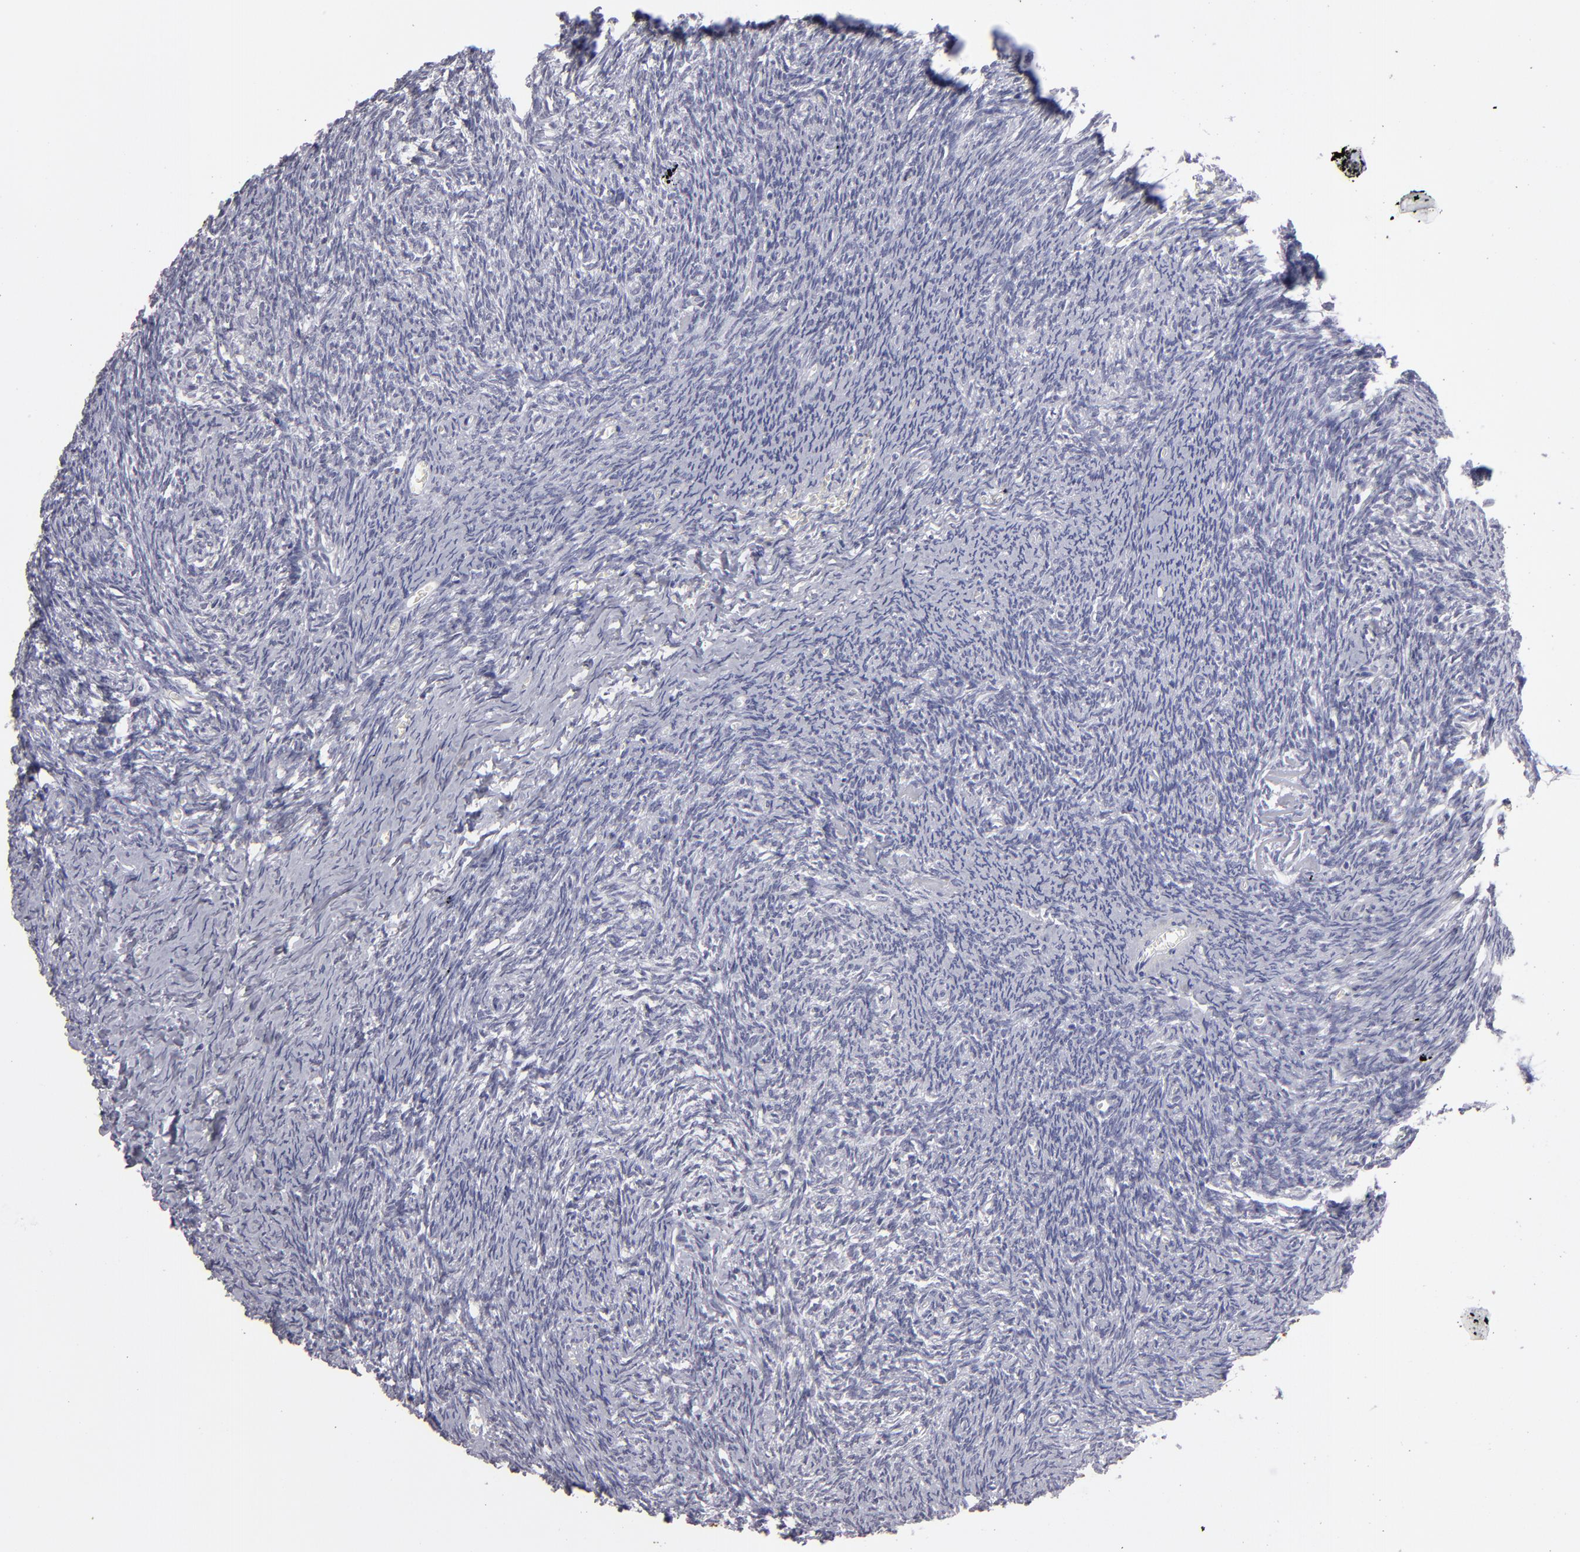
{"staining": {"intensity": "negative", "quantity": "none", "location": "none"}, "tissue": "ovary", "cell_type": "Follicle cells", "image_type": "normal", "snomed": [{"axis": "morphology", "description": "Normal tissue, NOS"}, {"axis": "topography", "description": "Ovary"}], "caption": "Immunohistochemistry of benign ovary demonstrates no positivity in follicle cells.", "gene": "ALDOB", "patient": {"sex": "female", "age": 54}}